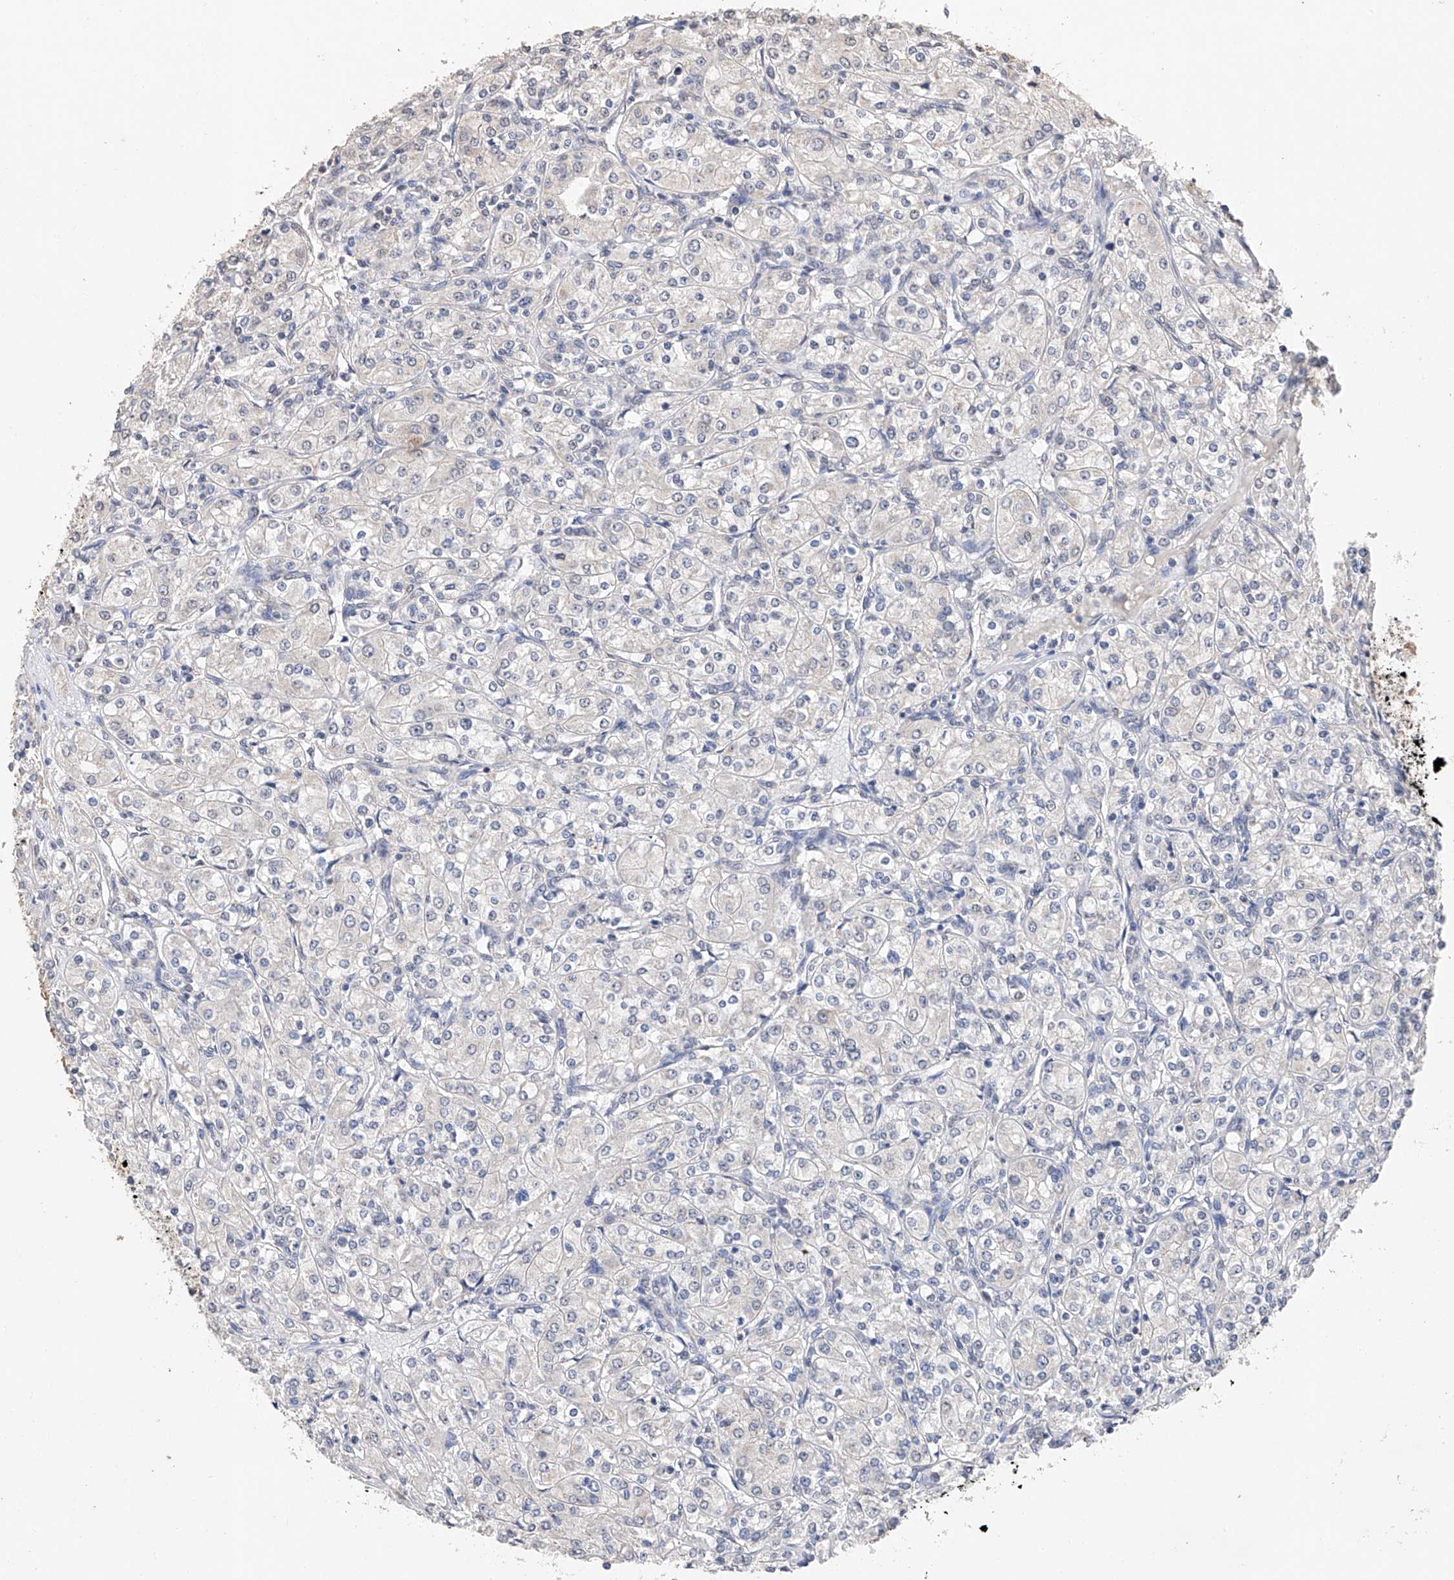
{"staining": {"intensity": "negative", "quantity": "none", "location": "none"}, "tissue": "renal cancer", "cell_type": "Tumor cells", "image_type": "cancer", "snomed": [{"axis": "morphology", "description": "Adenocarcinoma, NOS"}, {"axis": "topography", "description": "Kidney"}], "caption": "A micrograph of human renal adenocarcinoma is negative for staining in tumor cells.", "gene": "DMAP1", "patient": {"sex": "male", "age": 77}}